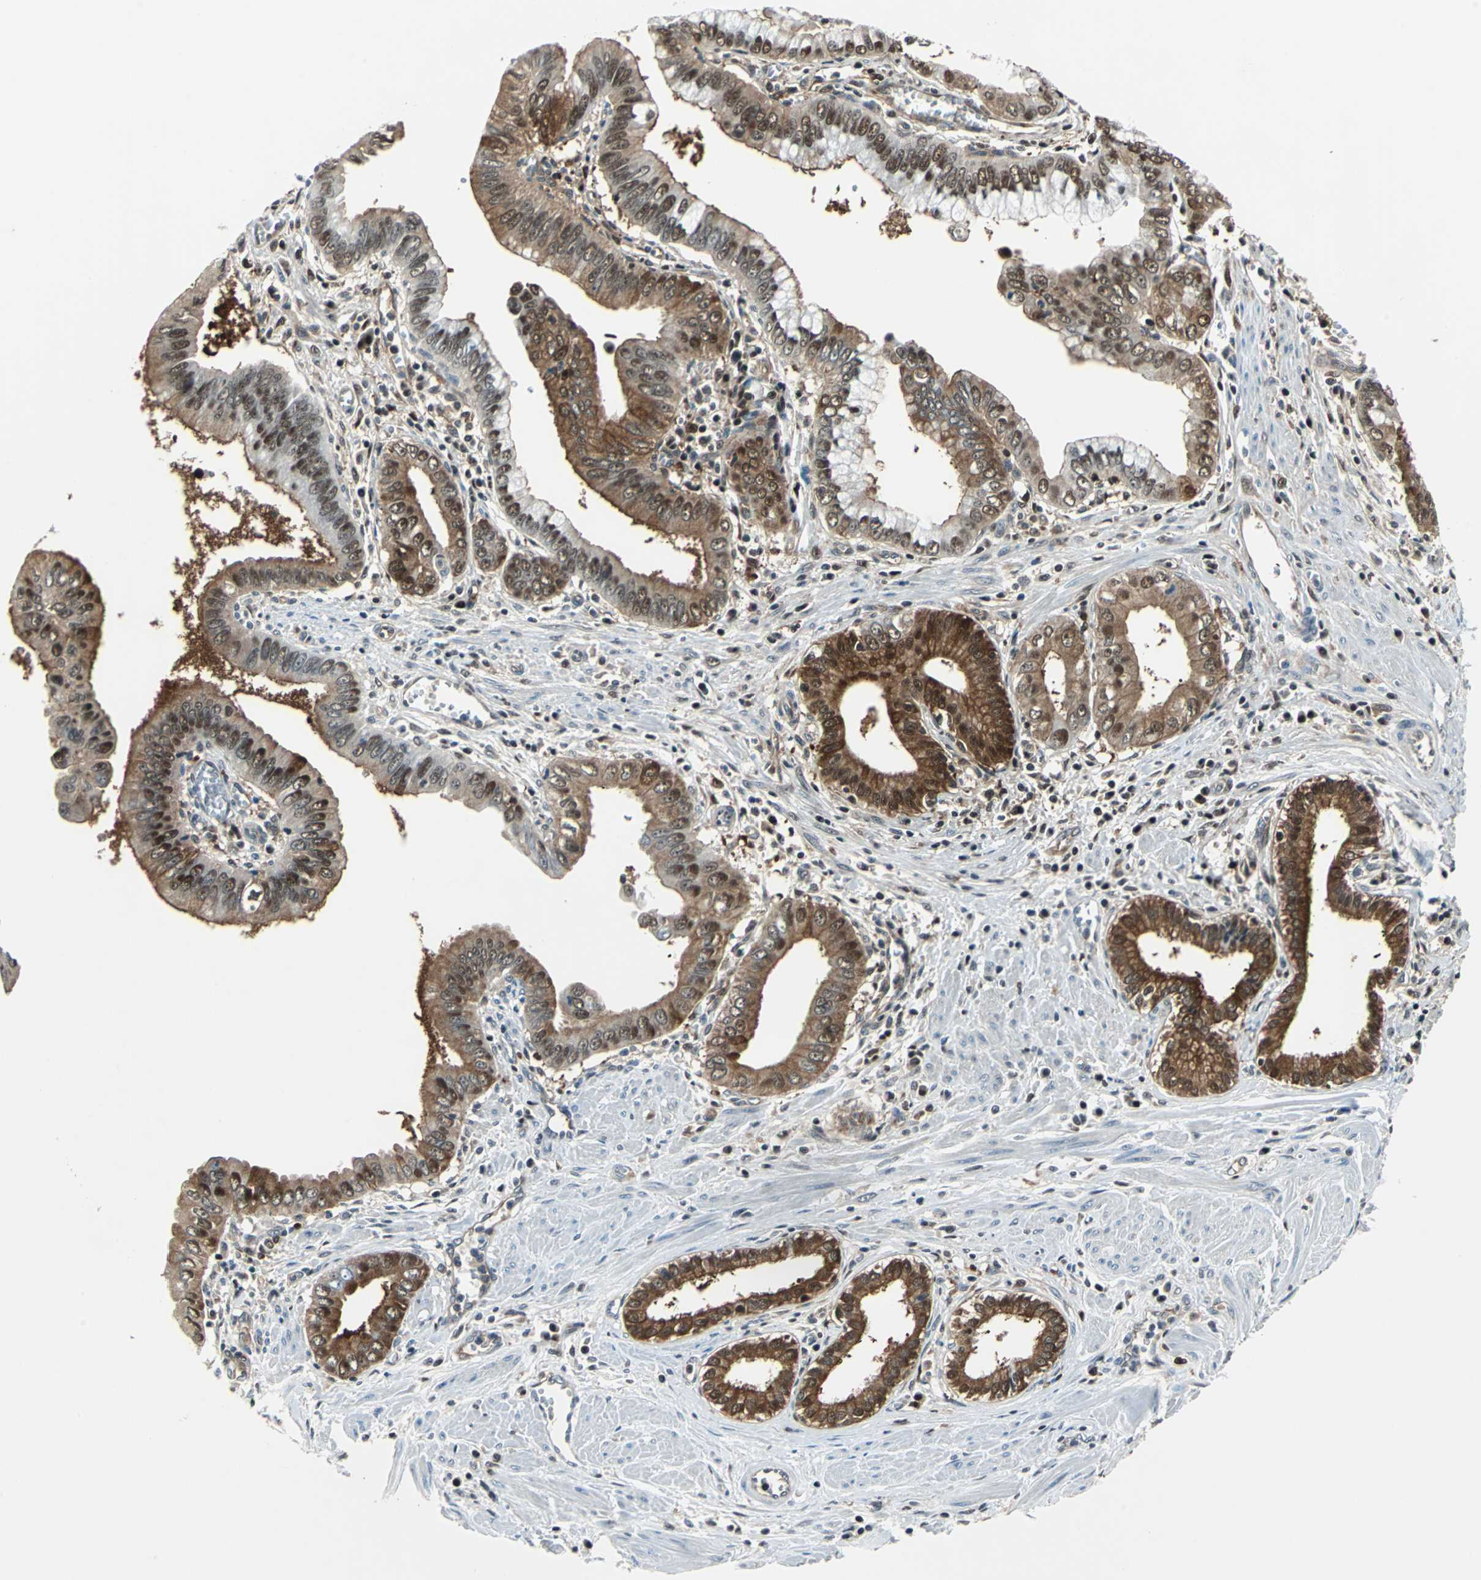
{"staining": {"intensity": "moderate", "quantity": ">75%", "location": "cytoplasmic/membranous,nuclear"}, "tissue": "pancreatic cancer", "cell_type": "Tumor cells", "image_type": "cancer", "snomed": [{"axis": "morphology", "description": "Normal tissue, NOS"}, {"axis": "topography", "description": "Lymph node"}], "caption": "Immunohistochemistry (IHC) micrograph of human pancreatic cancer stained for a protein (brown), which demonstrates medium levels of moderate cytoplasmic/membranous and nuclear expression in about >75% of tumor cells.", "gene": "PSME1", "patient": {"sex": "male", "age": 50}}